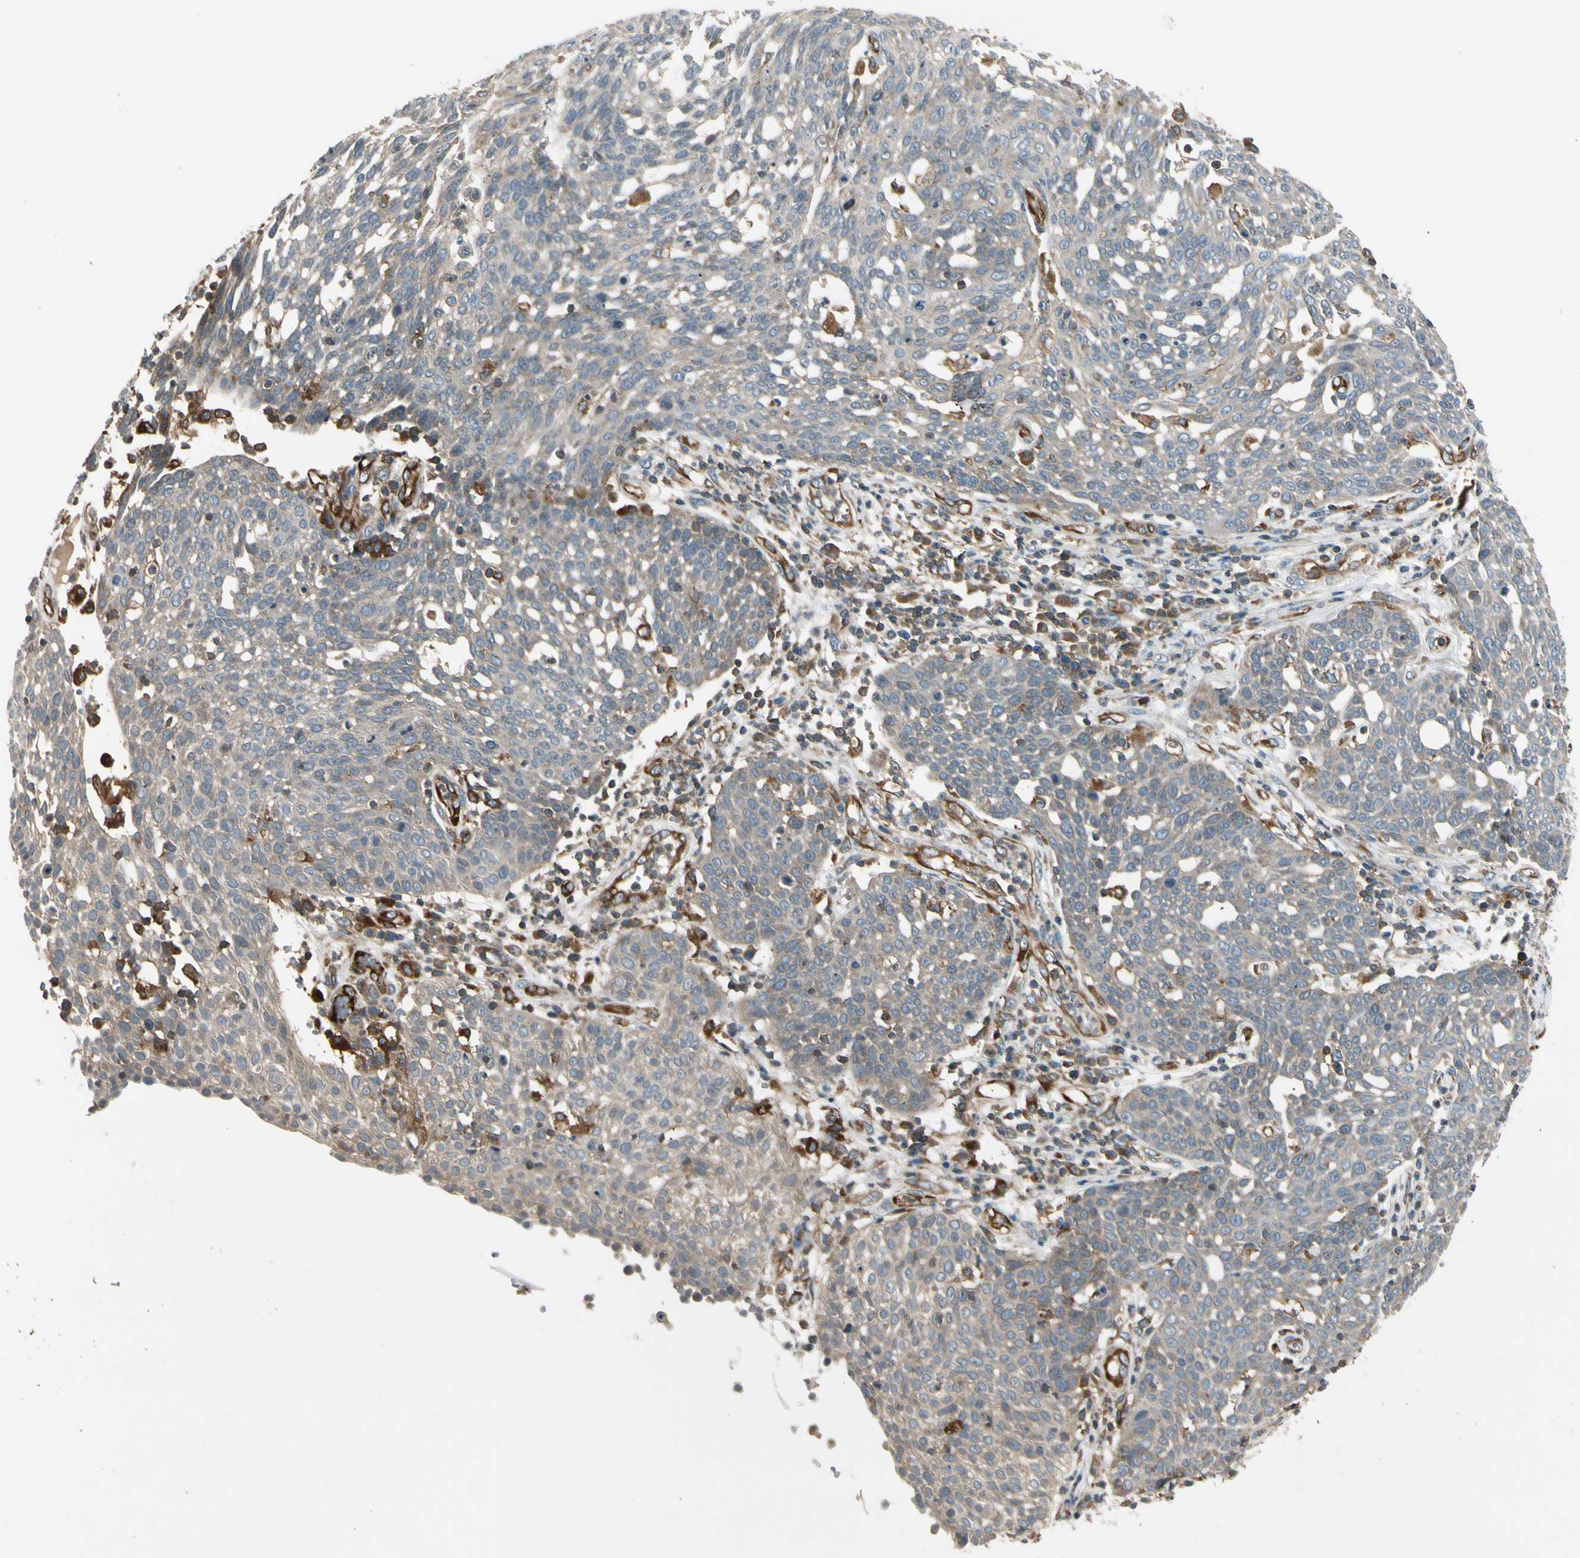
{"staining": {"intensity": "weak", "quantity": "25%-75%", "location": "cytoplasmic/membranous"}, "tissue": "cervical cancer", "cell_type": "Tumor cells", "image_type": "cancer", "snomed": [{"axis": "morphology", "description": "Squamous cell carcinoma, NOS"}, {"axis": "topography", "description": "Cervix"}], "caption": "The image reveals a brown stain indicating the presence of a protein in the cytoplasmic/membranous of tumor cells in cervical cancer (squamous cell carcinoma).", "gene": "TRIO", "patient": {"sex": "female", "age": 34}}